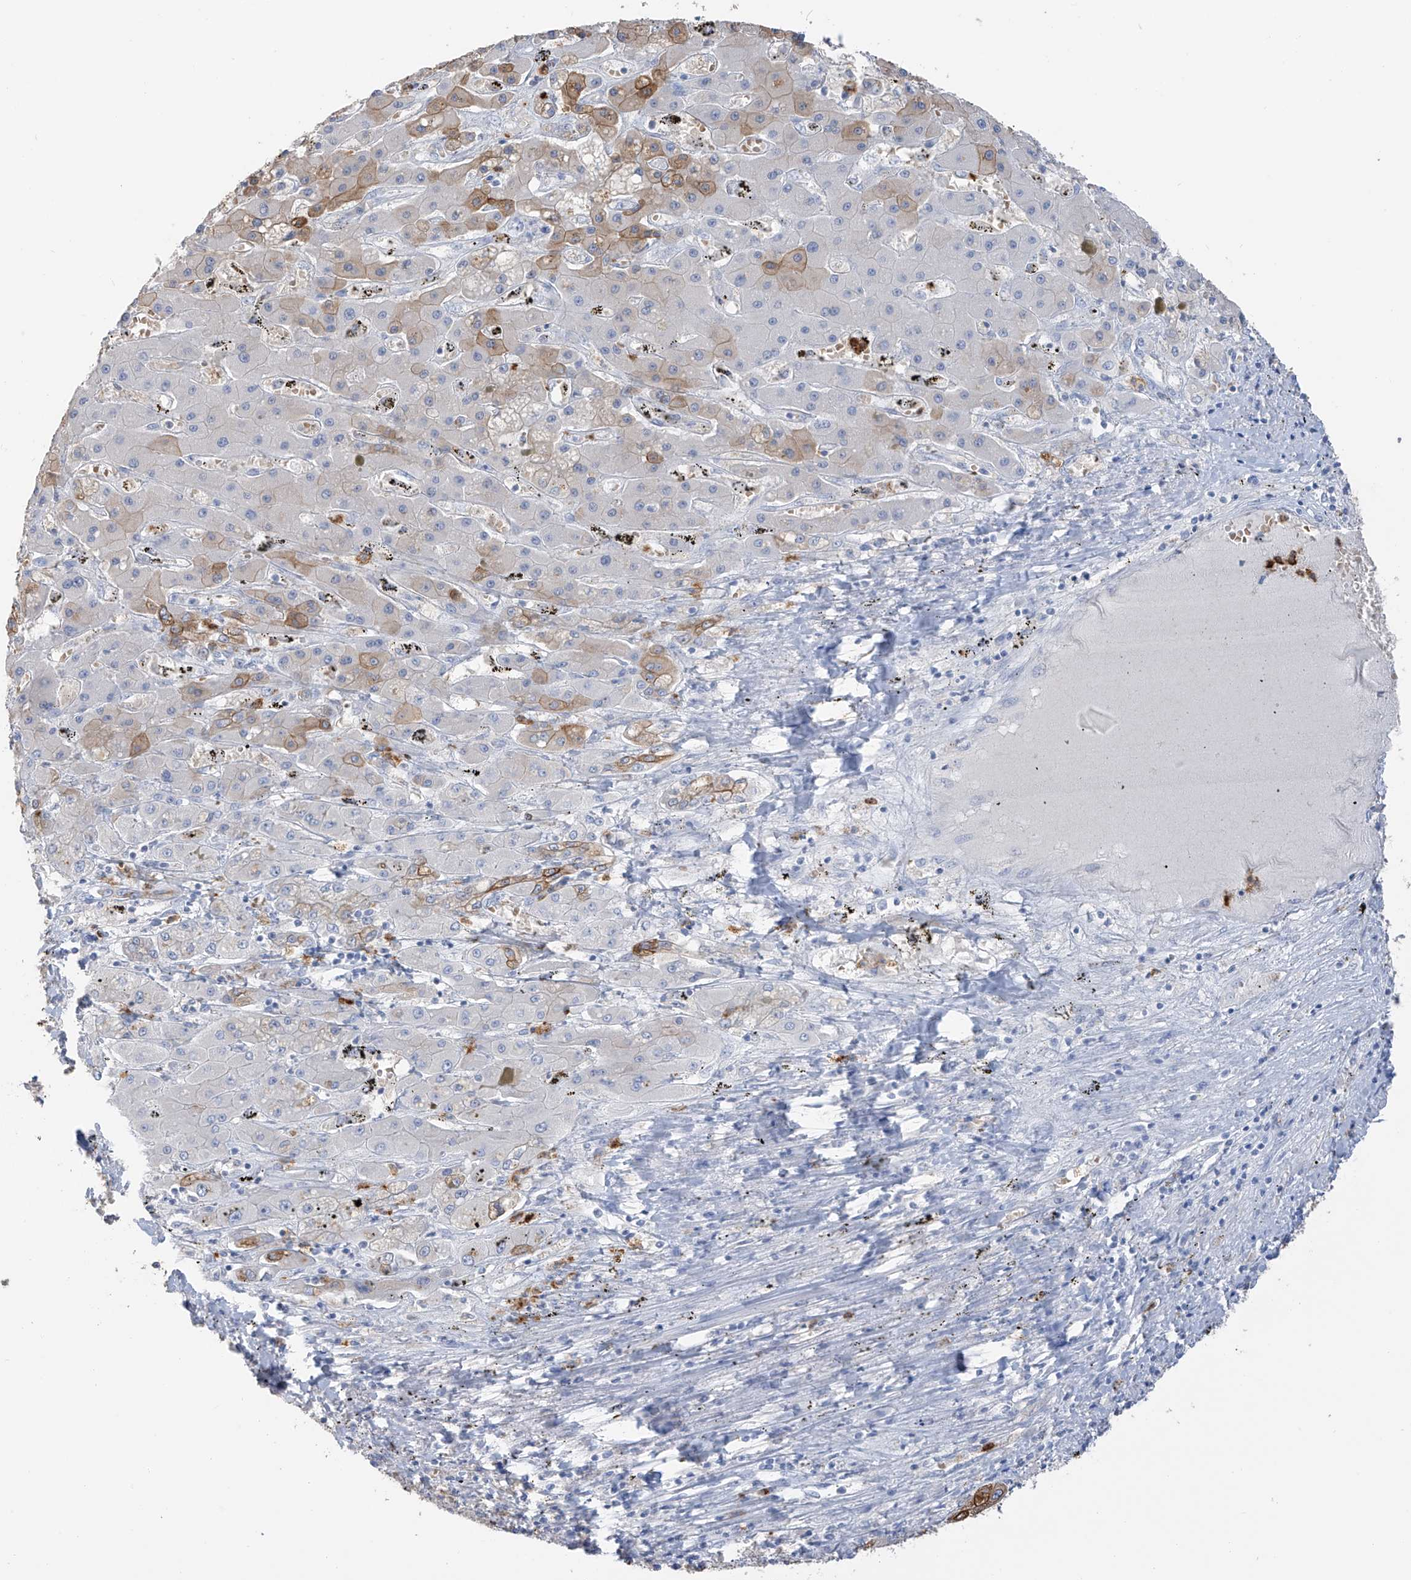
{"staining": {"intensity": "moderate", "quantity": "<25%", "location": "cytoplasmic/membranous"}, "tissue": "liver cancer", "cell_type": "Tumor cells", "image_type": "cancer", "snomed": [{"axis": "morphology", "description": "Cholangiocarcinoma"}, {"axis": "topography", "description": "Liver"}], "caption": "A high-resolution photomicrograph shows IHC staining of cholangiocarcinoma (liver), which displays moderate cytoplasmic/membranous positivity in approximately <25% of tumor cells.", "gene": "PAFAH1B3", "patient": {"sex": "male", "age": 67}}